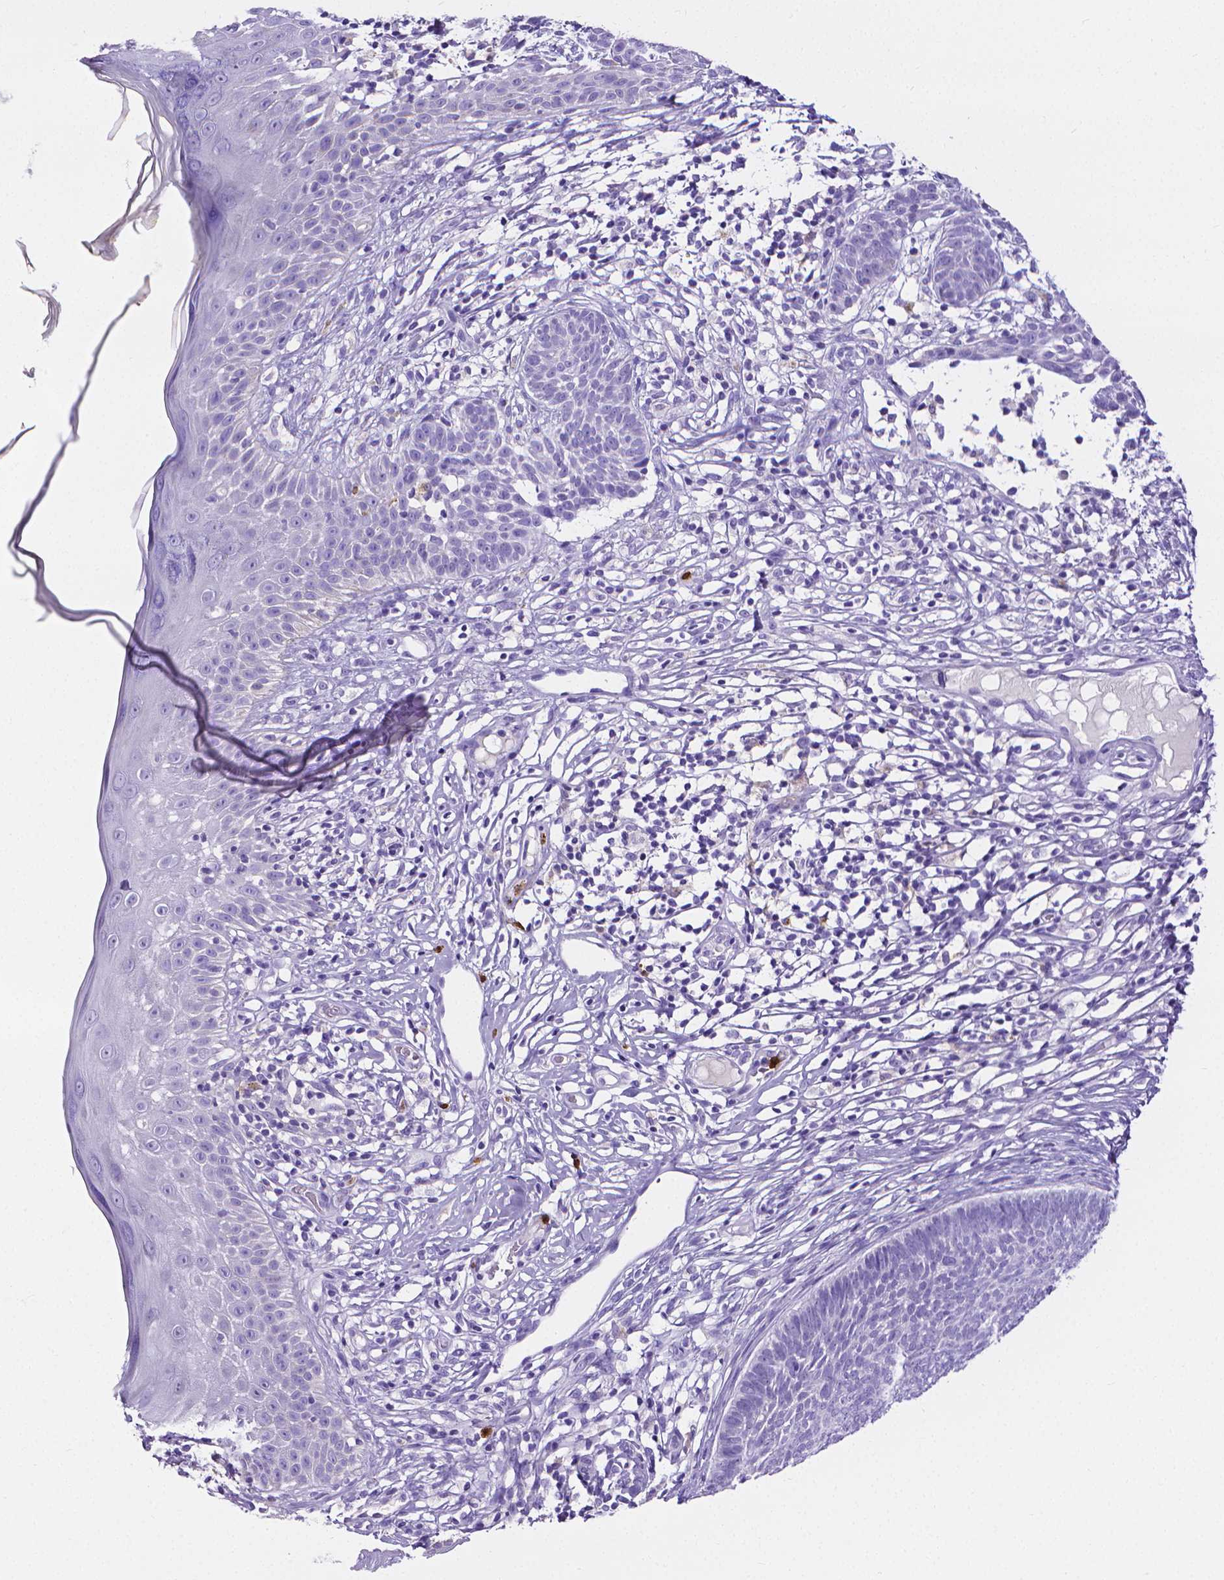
{"staining": {"intensity": "negative", "quantity": "none", "location": "none"}, "tissue": "skin cancer", "cell_type": "Tumor cells", "image_type": "cancer", "snomed": [{"axis": "morphology", "description": "Basal cell carcinoma"}, {"axis": "topography", "description": "Skin"}], "caption": "Protein analysis of skin basal cell carcinoma shows no significant expression in tumor cells.", "gene": "MMP9", "patient": {"sex": "male", "age": 85}}